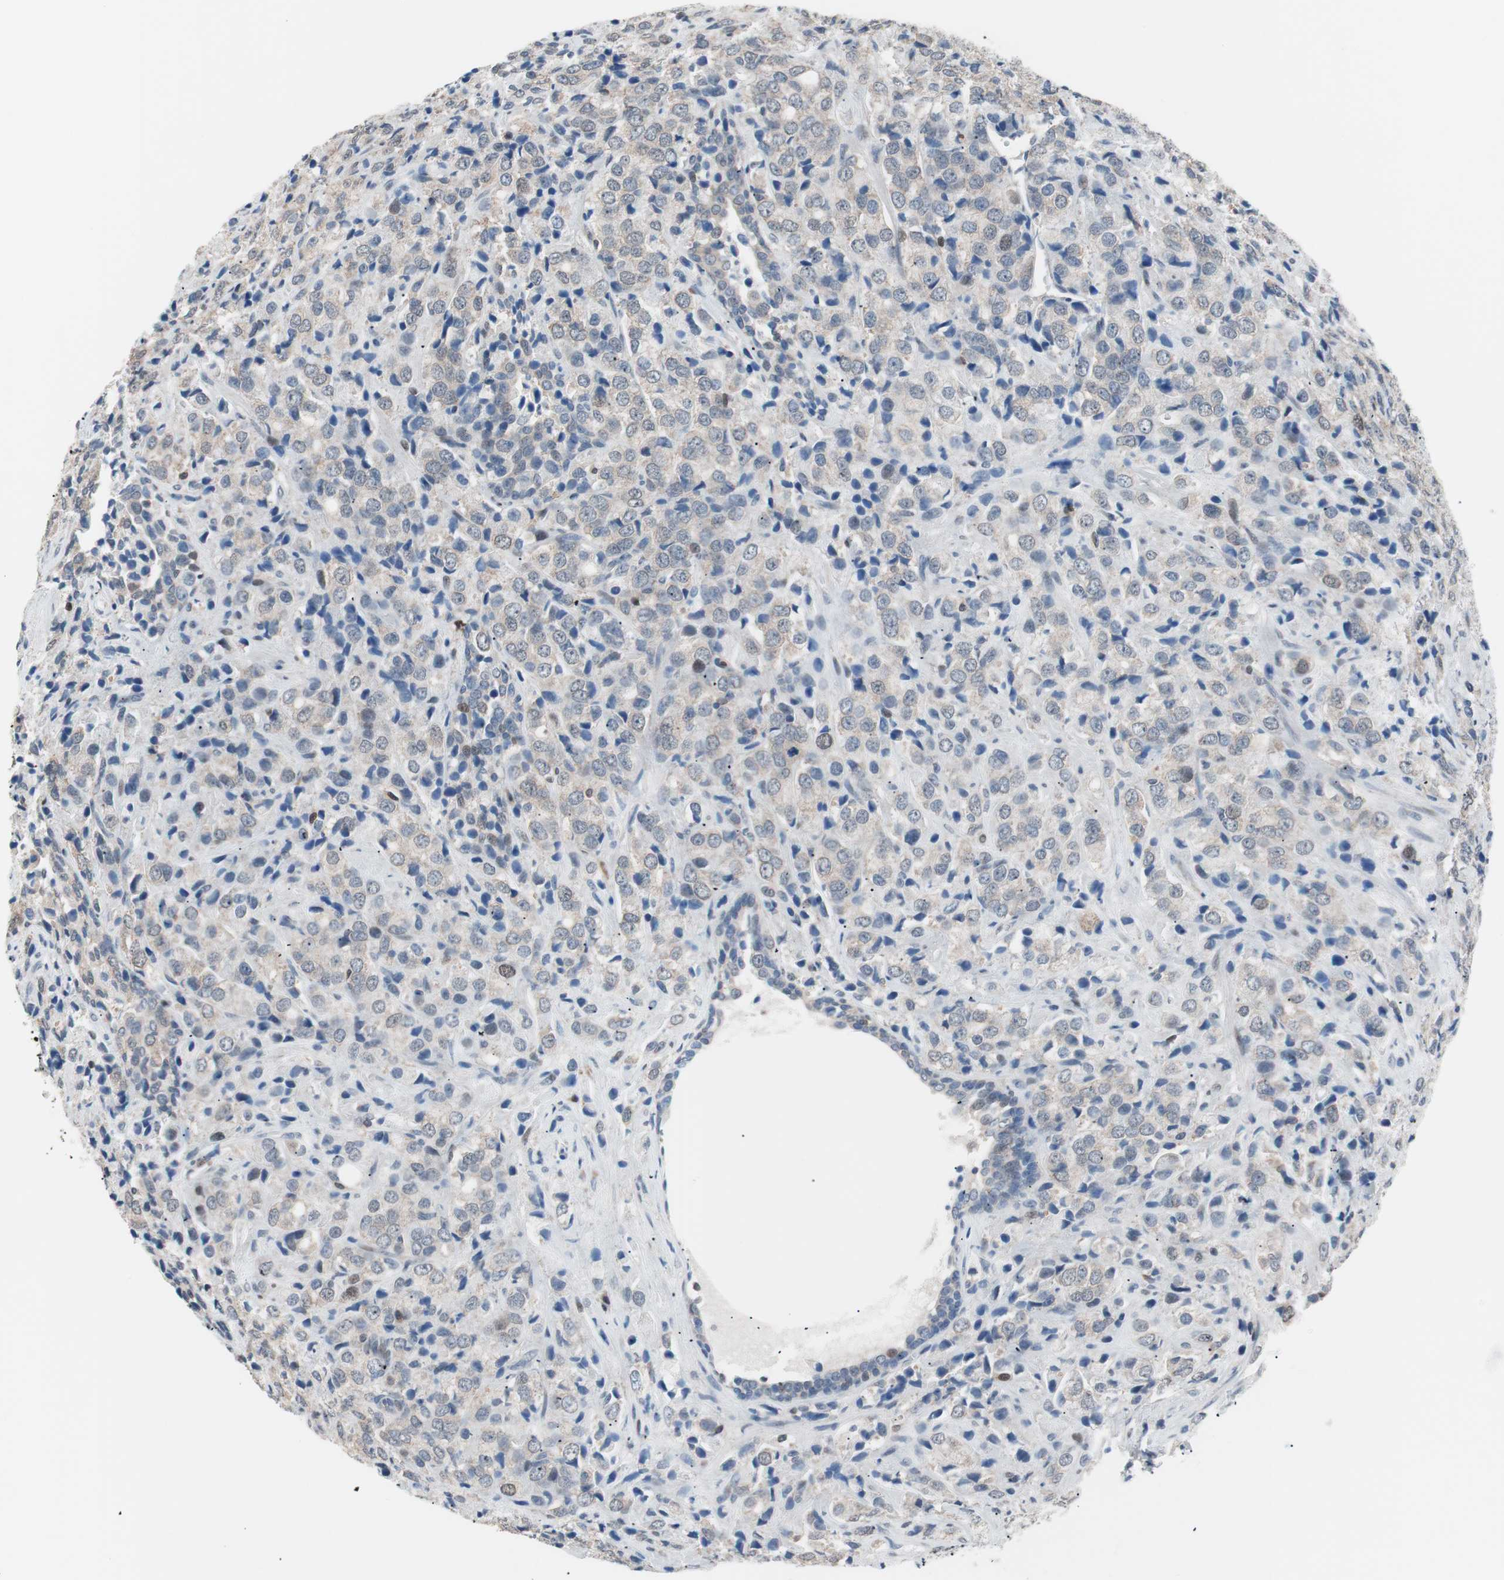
{"staining": {"intensity": "weak", "quantity": "<25%", "location": "cytoplasmic/membranous"}, "tissue": "prostate cancer", "cell_type": "Tumor cells", "image_type": "cancer", "snomed": [{"axis": "morphology", "description": "Adenocarcinoma, High grade"}, {"axis": "topography", "description": "Prostate"}], "caption": "This is an IHC image of human prostate adenocarcinoma (high-grade). There is no expression in tumor cells.", "gene": "POLH", "patient": {"sex": "male", "age": 70}}